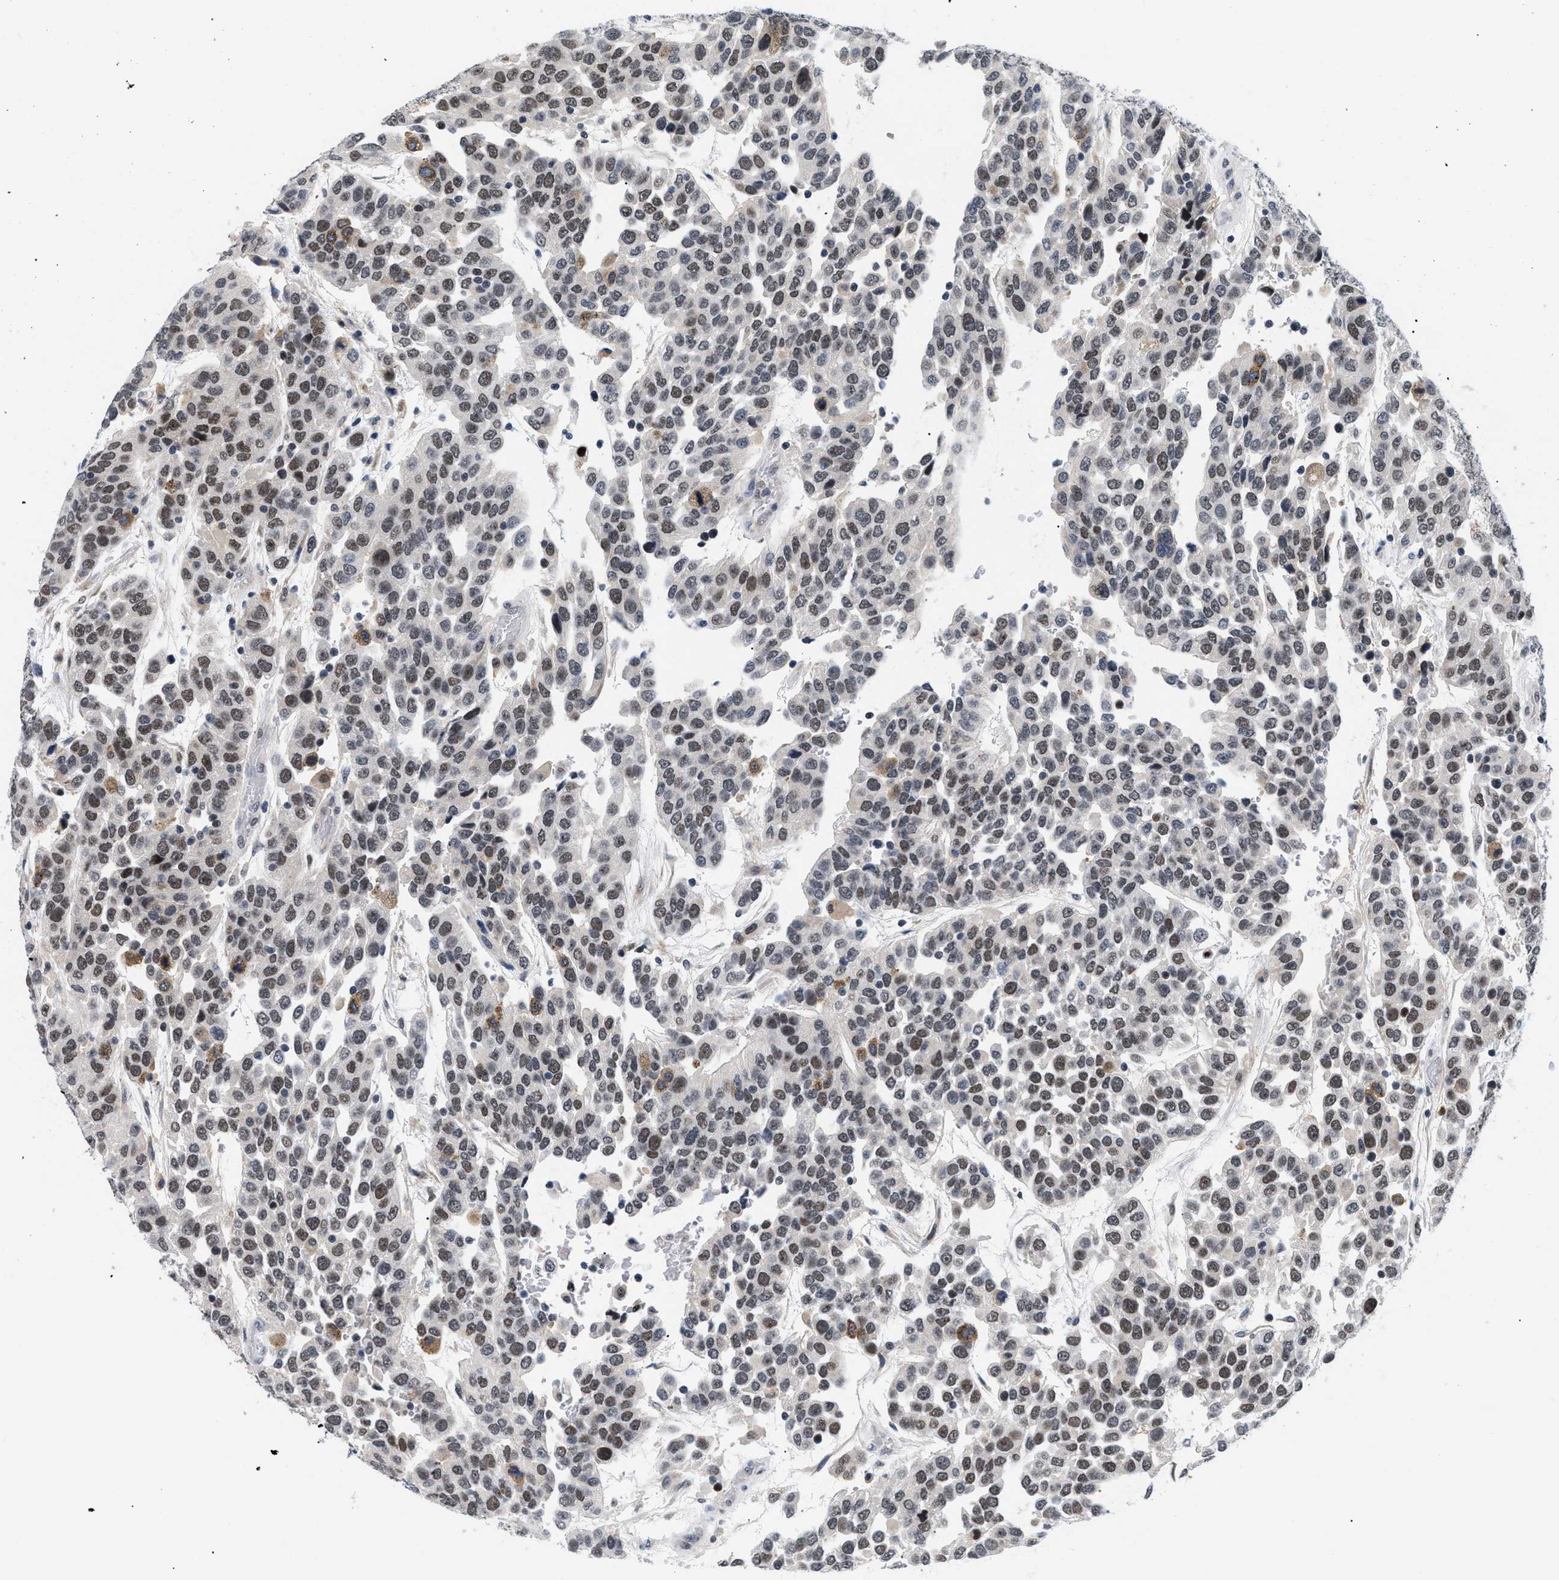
{"staining": {"intensity": "weak", "quantity": ">75%", "location": "nuclear"}, "tissue": "urothelial cancer", "cell_type": "Tumor cells", "image_type": "cancer", "snomed": [{"axis": "morphology", "description": "Urothelial carcinoma, High grade"}, {"axis": "topography", "description": "Urinary bladder"}], "caption": "Immunohistochemical staining of human urothelial cancer displays low levels of weak nuclear positivity in about >75% of tumor cells.", "gene": "PITHD1", "patient": {"sex": "female", "age": 80}}